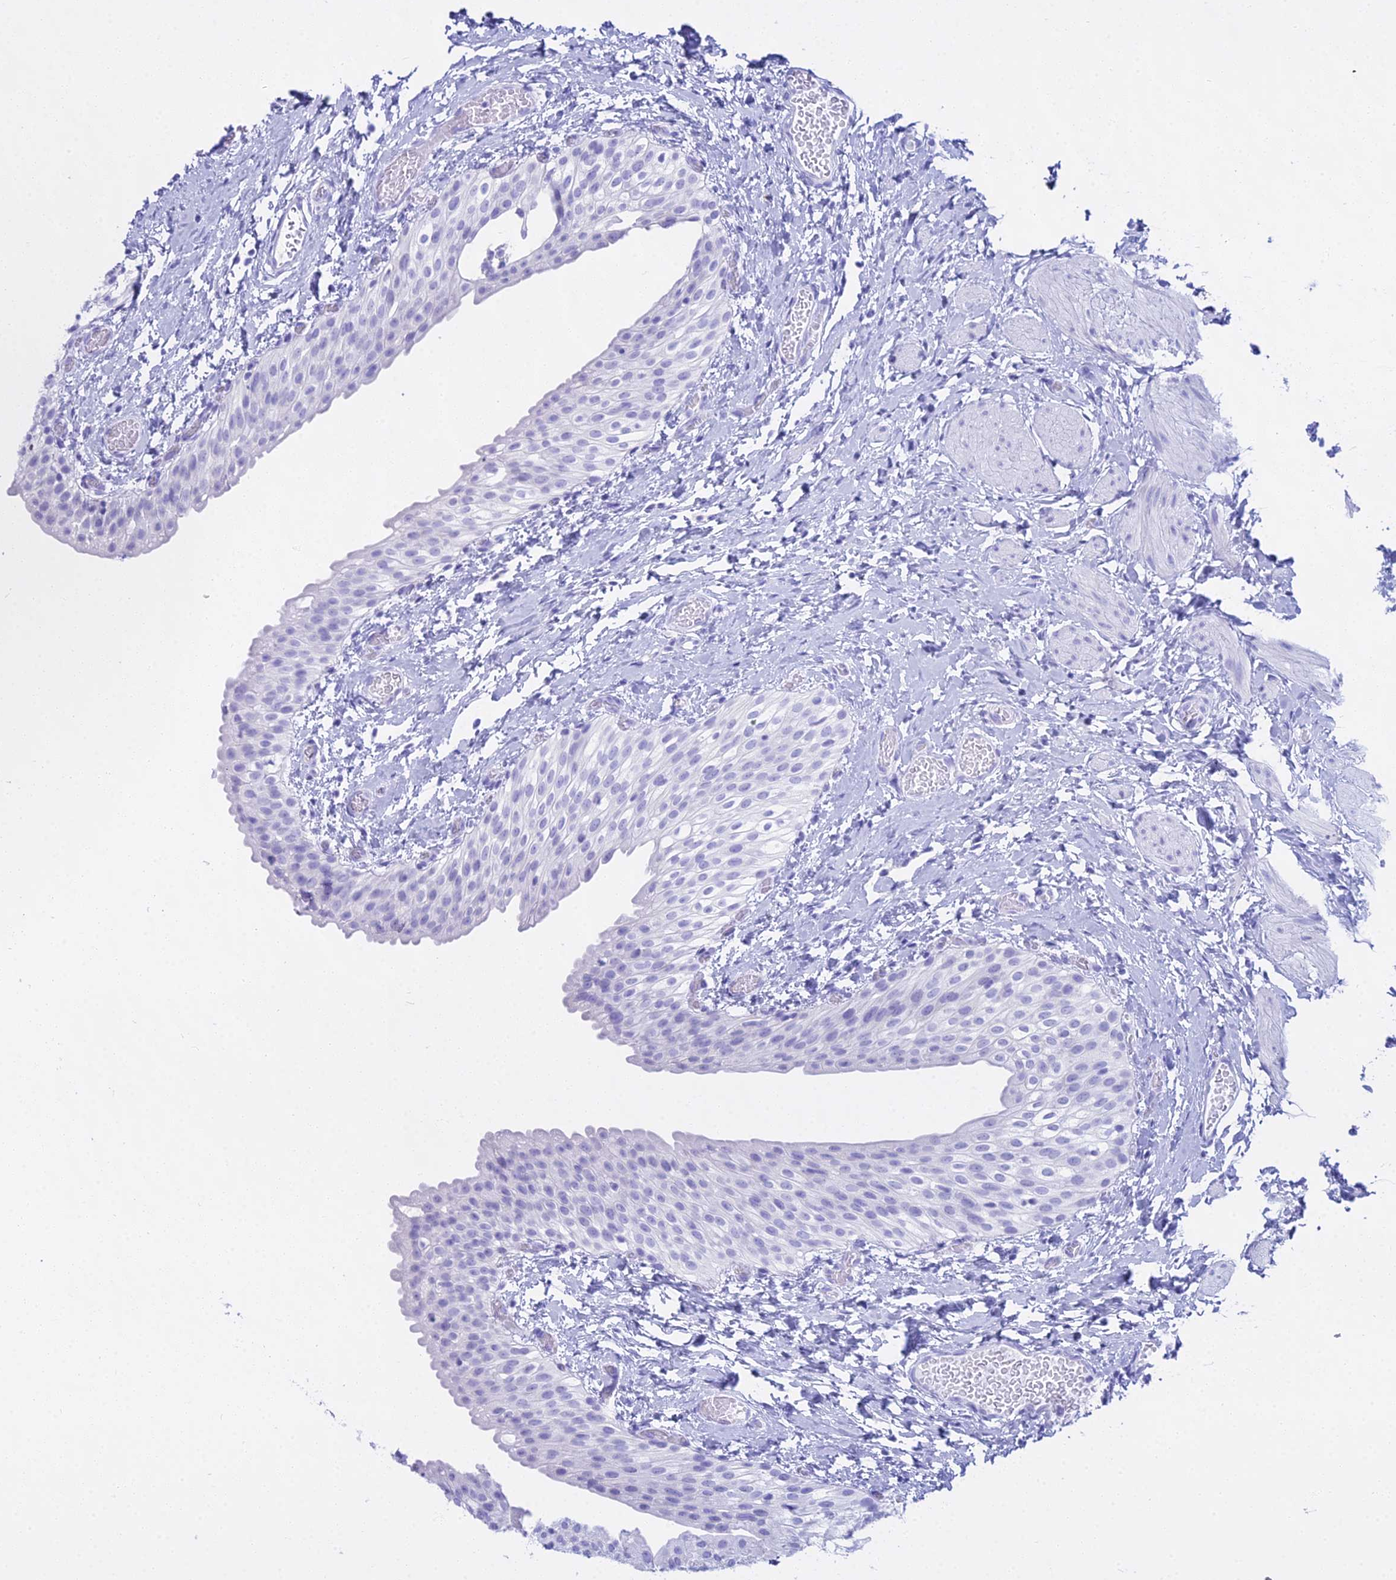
{"staining": {"intensity": "negative", "quantity": "none", "location": "none"}, "tissue": "urinary bladder", "cell_type": "Urothelial cells", "image_type": "normal", "snomed": [{"axis": "morphology", "description": "Normal tissue, NOS"}, {"axis": "topography", "description": "Urinary bladder"}], "caption": "This image is of unremarkable urinary bladder stained with immunohistochemistry (IHC) to label a protein in brown with the nuclei are counter-stained blue. There is no positivity in urothelial cells. (DAB IHC, high magnification).", "gene": "CGB1", "patient": {"sex": "male", "age": 1}}